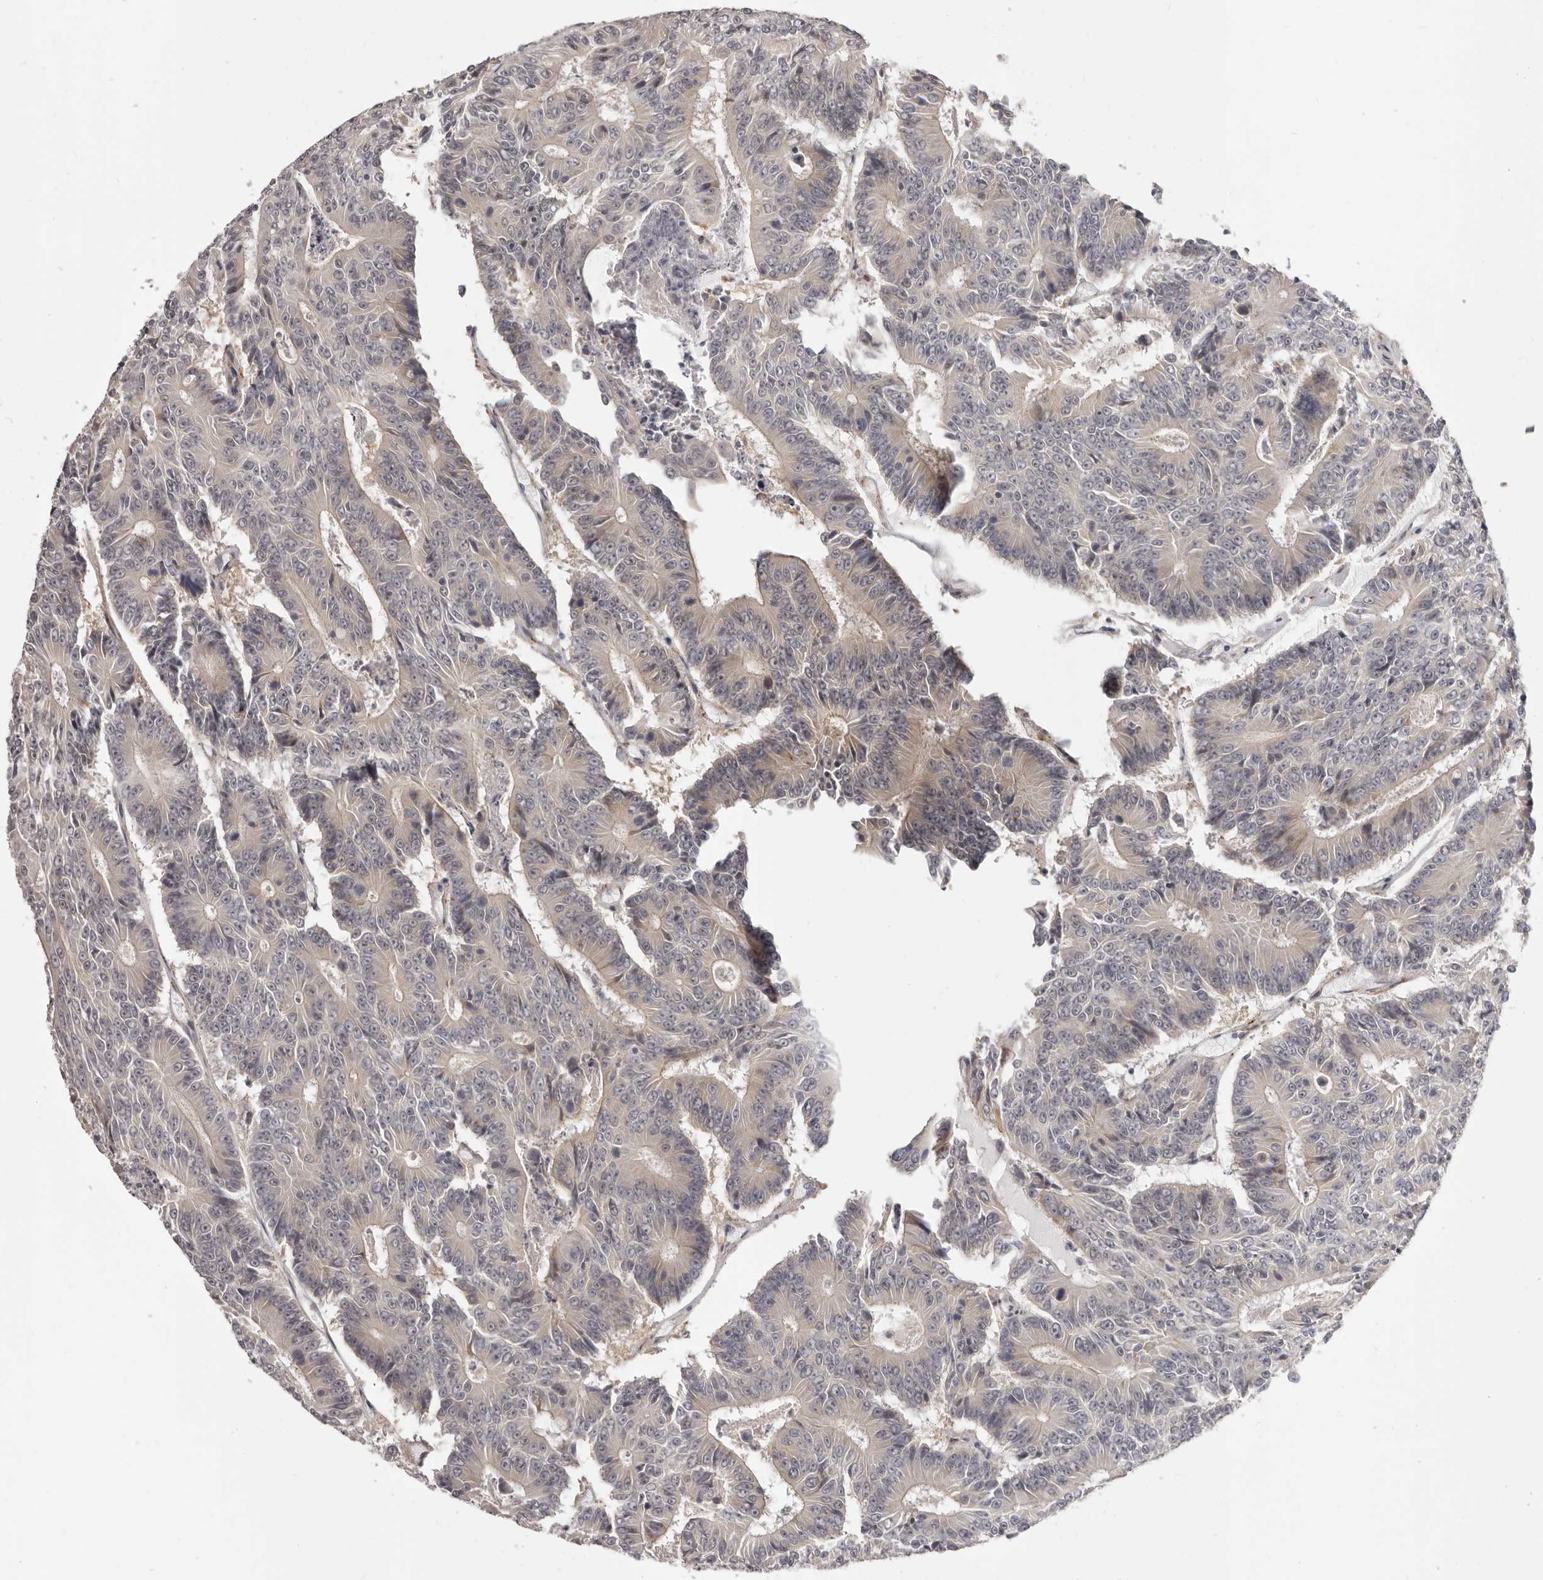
{"staining": {"intensity": "negative", "quantity": "none", "location": "none"}, "tissue": "colorectal cancer", "cell_type": "Tumor cells", "image_type": "cancer", "snomed": [{"axis": "morphology", "description": "Adenocarcinoma, NOS"}, {"axis": "topography", "description": "Colon"}], "caption": "Immunohistochemistry (IHC) photomicrograph of colorectal cancer (adenocarcinoma) stained for a protein (brown), which demonstrates no positivity in tumor cells.", "gene": "OTUD3", "patient": {"sex": "male", "age": 83}}